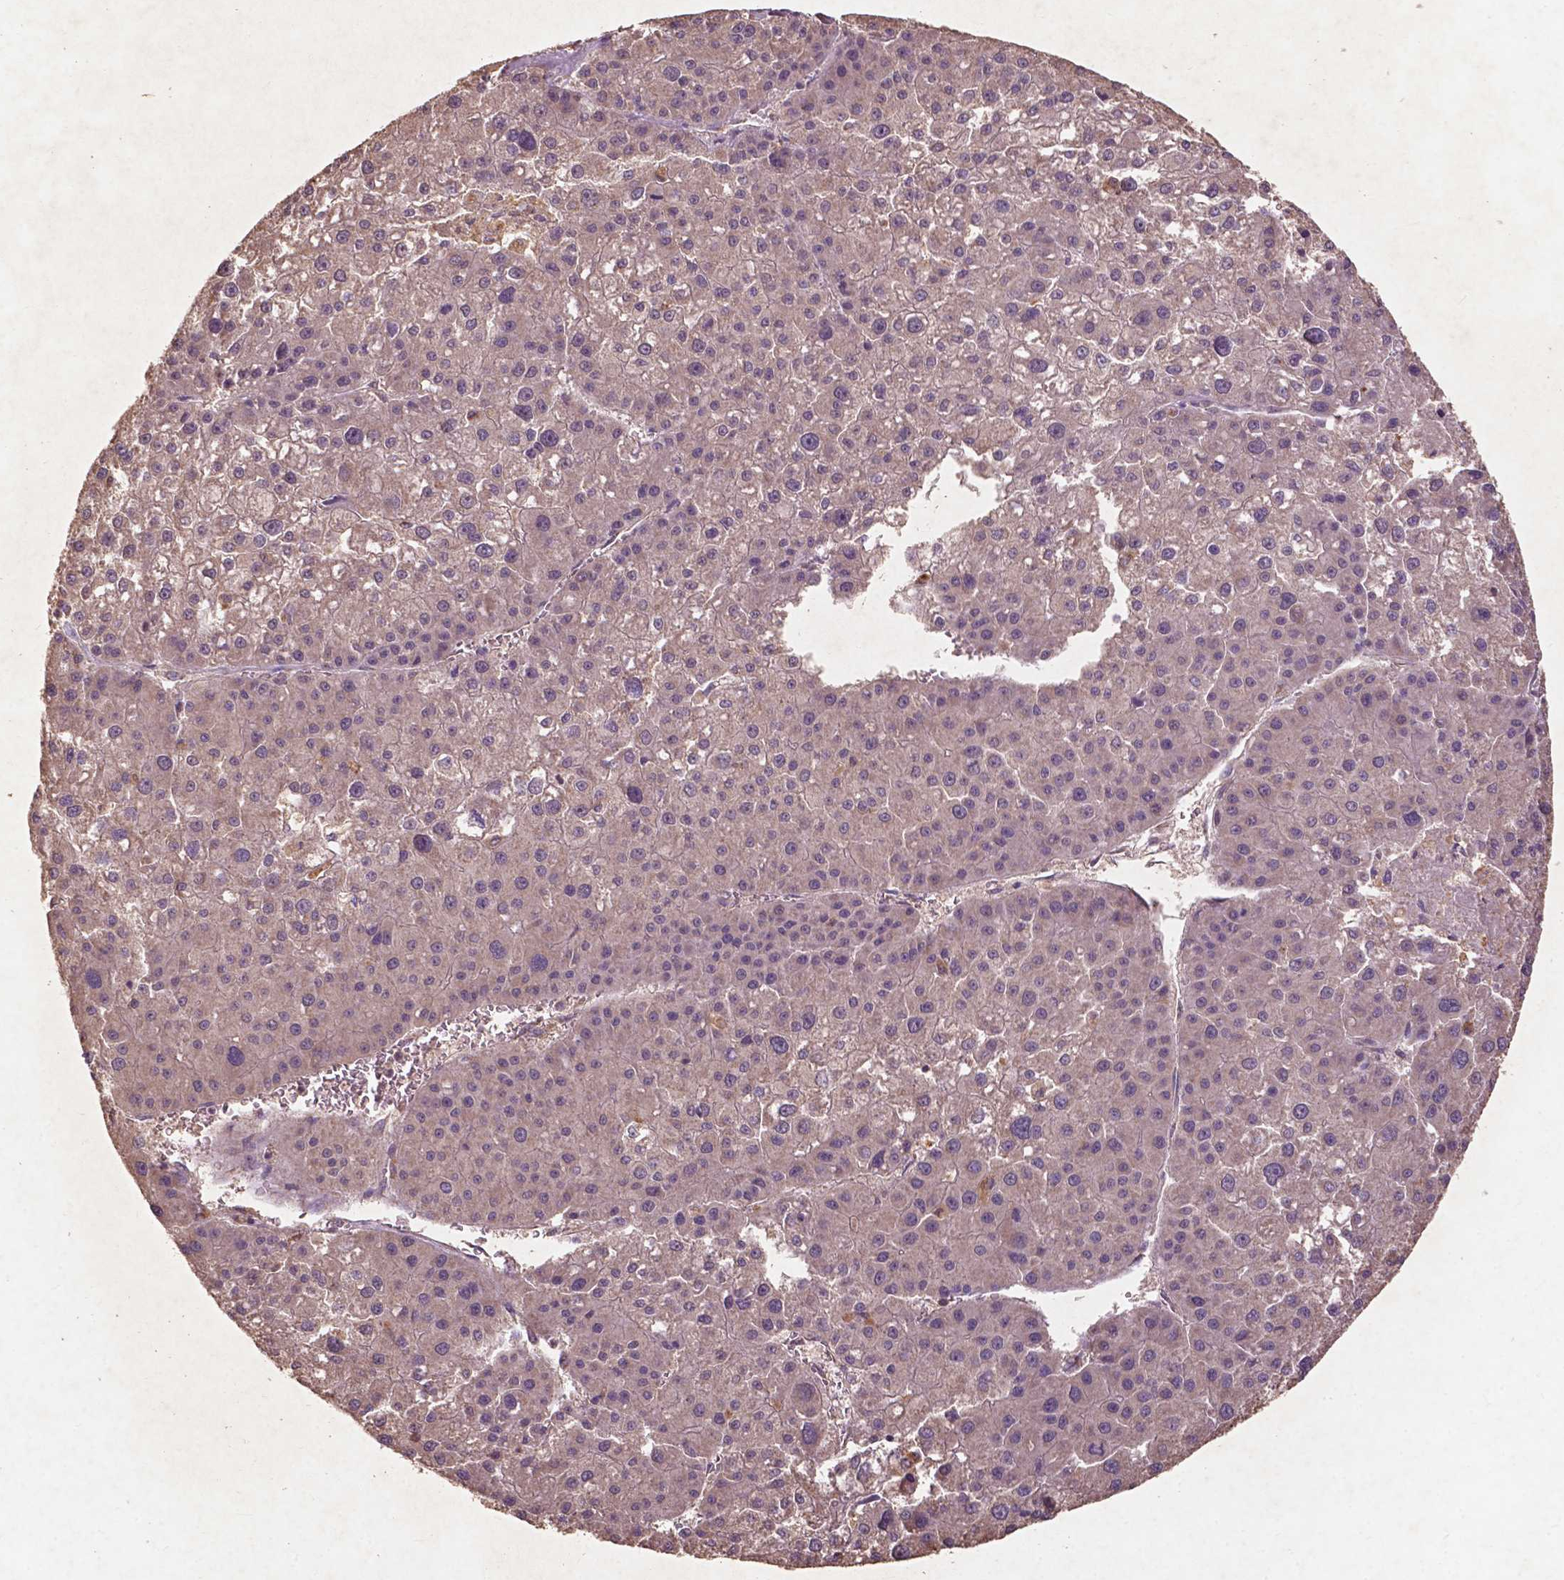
{"staining": {"intensity": "weak", "quantity": ">75%", "location": "cytoplasmic/membranous"}, "tissue": "liver cancer", "cell_type": "Tumor cells", "image_type": "cancer", "snomed": [{"axis": "morphology", "description": "Carcinoma, Hepatocellular, NOS"}, {"axis": "topography", "description": "Liver"}], "caption": "Immunohistochemistry staining of liver cancer (hepatocellular carcinoma), which shows low levels of weak cytoplasmic/membranous staining in about >75% of tumor cells indicating weak cytoplasmic/membranous protein expression. The staining was performed using DAB (brown) for protein detection and nuclei were counterstained in hematoxylin (blue).", "gene": "ST6GALNAC5", "patient": {"sex": "male", "age": 73}}